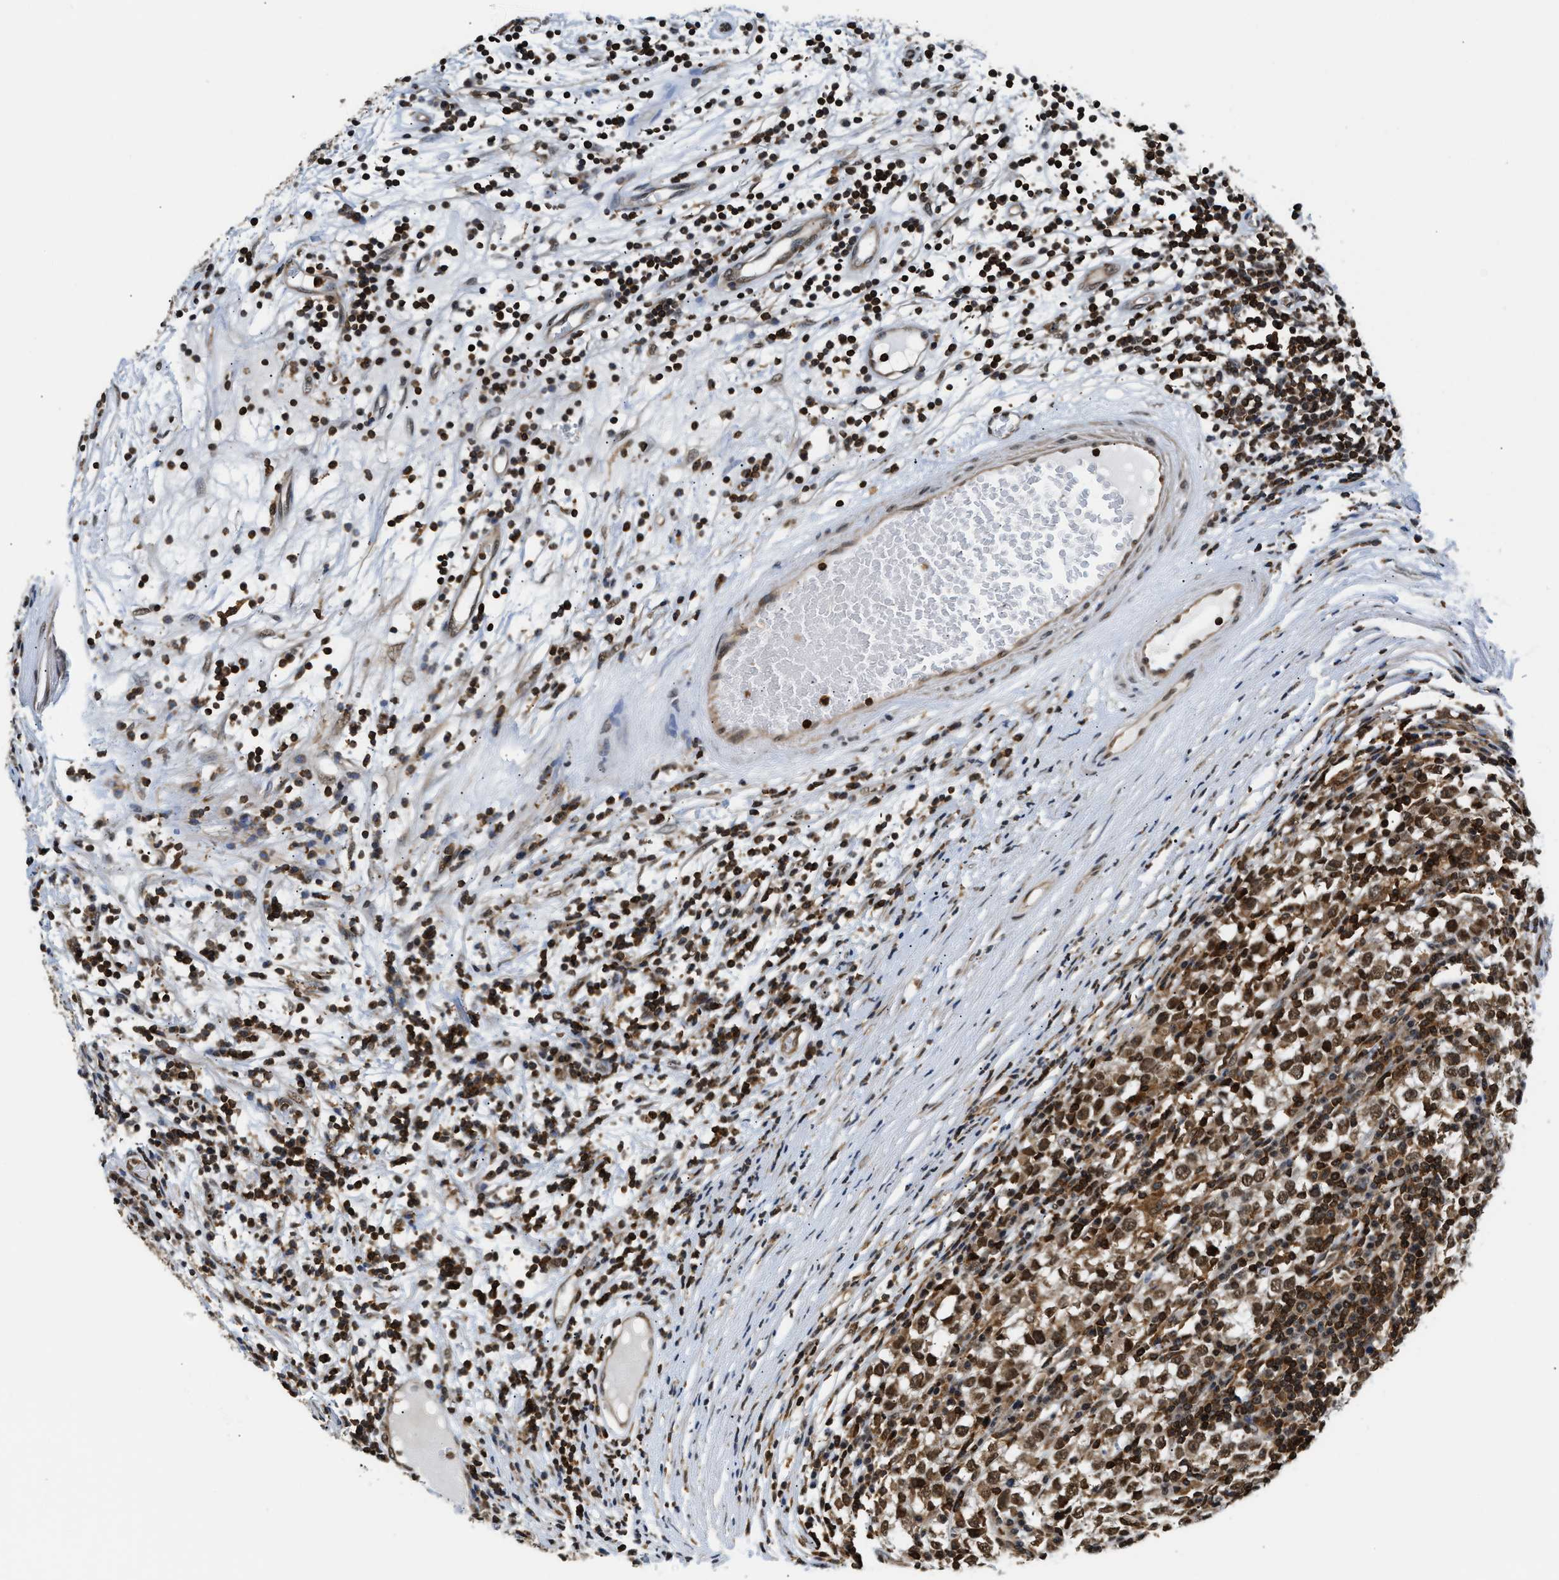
{"staining": {"intensity": "moderate", "quantity": "25%-75%", "location": "cytoplasmic/membranous,nuclear"}, "tissue": "testis cancer", "cell_type": "Tumor cells", "image_type": "cancer", "snomed": [{"axis": "morphology", "description": "Seminoma, NOS"}, {"axis": "topography", "description": "Testis"}], "caption": "Seminoma (testis) stained with a brown dye exhibits moderate cytoplasmic/membranous and nuclear positive staining in approximately 25%-75% of tumor cells.", "gene": "STK10", "patient": {"sex": "male", "age": 65}}